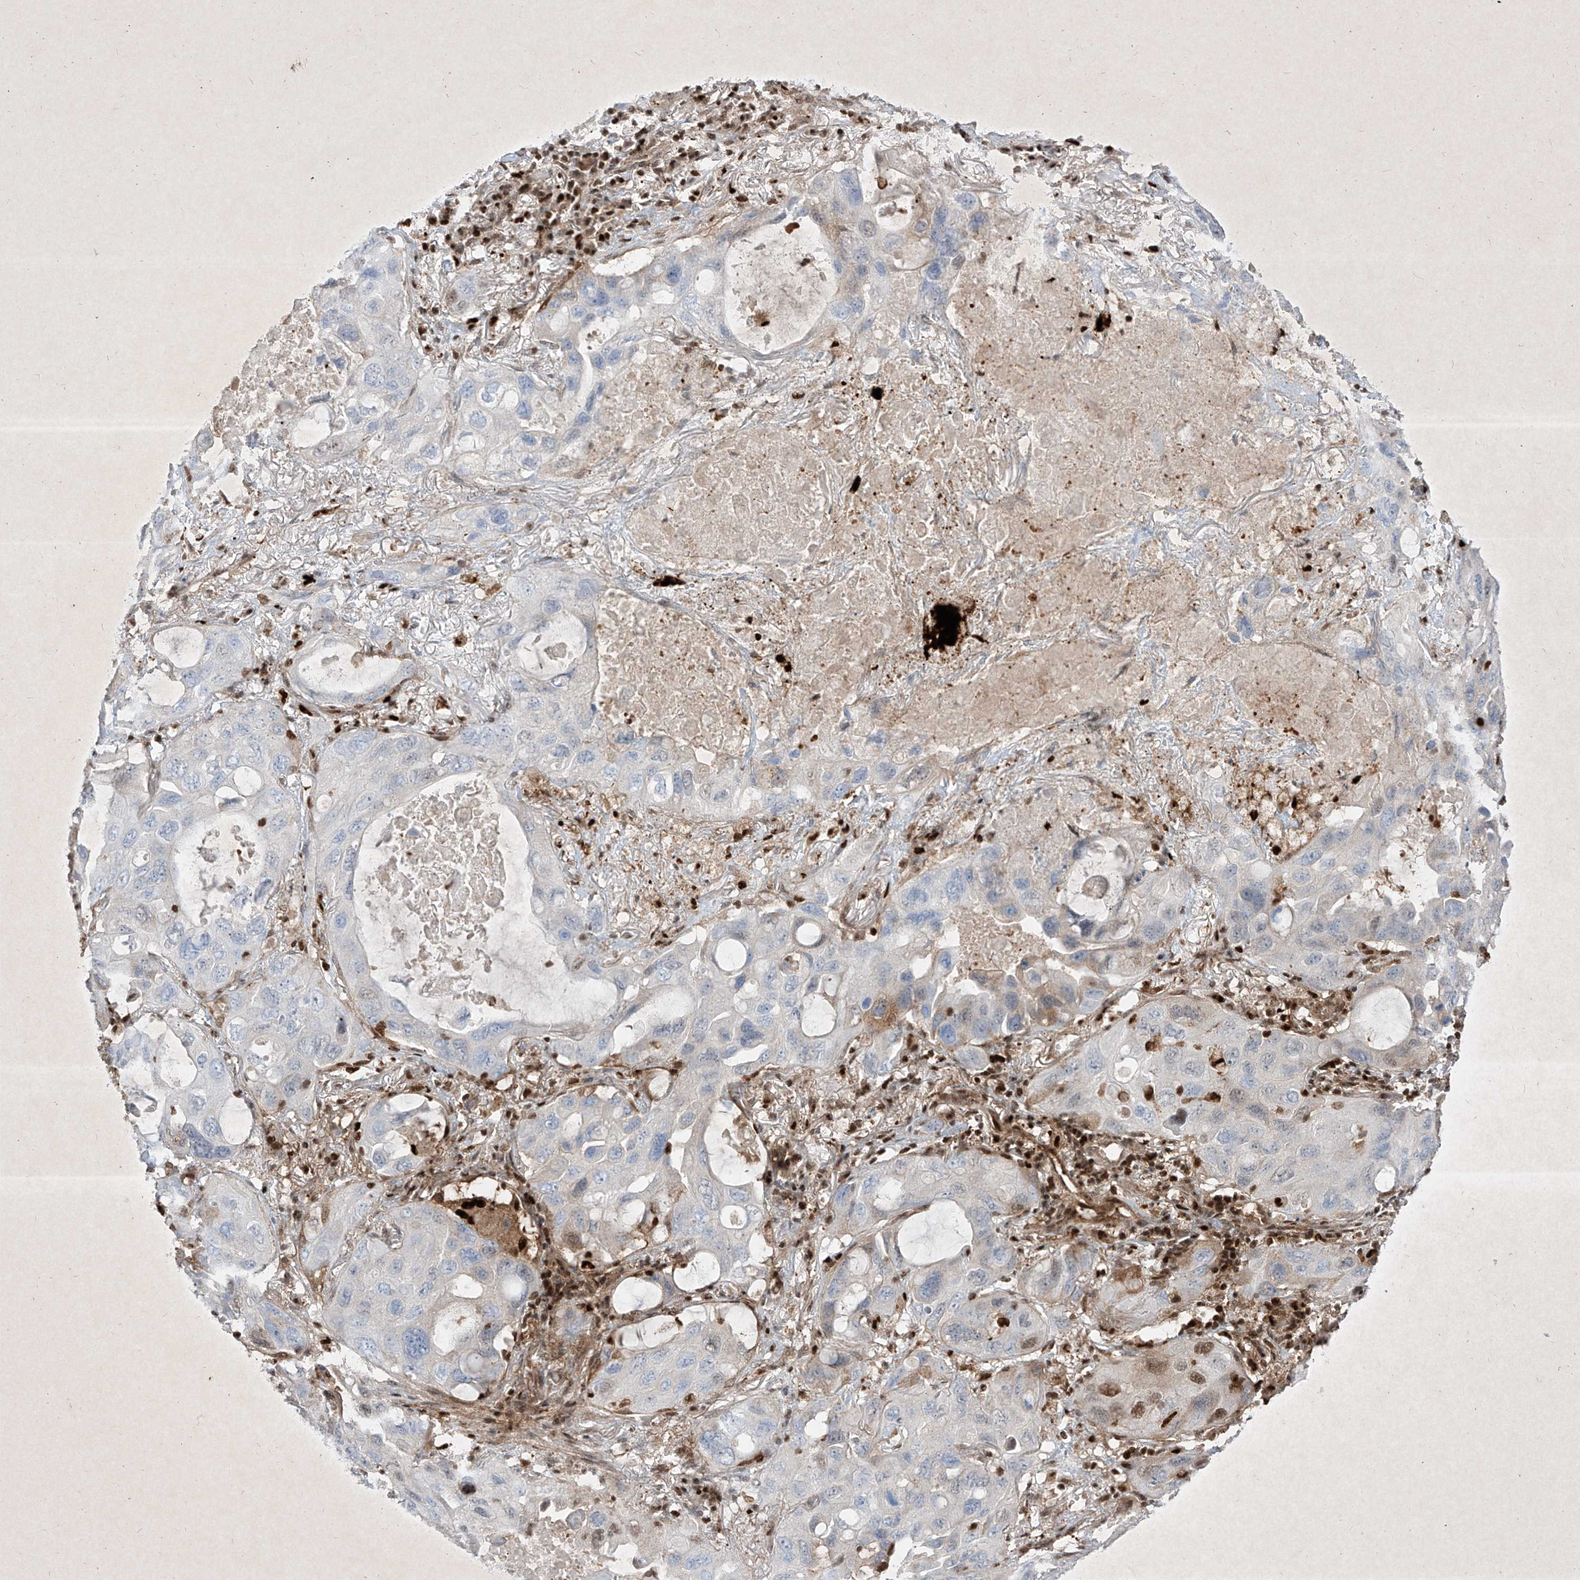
{"staining": {"intensity": "moderate", "quantity": "<25%", "location": "cytoplasmic/membranous,nuclear"}, "tissue": "lung cancer", "cell_type": "Tumor cells", "image_type": "cancer", "snomed": [{"axis": "morphology", "description": "Squamous cell carcinoma, NOS"}, {"axis": "topography", "description": "Lung"}], "caption": "Lung cancer was stained to show a protein in brown. There is low levels of moderate cytoplasmic/membranous and nuclear positivity in about <25% of tumor cells.", "gene": "PSMB10", "patient": {"sex": "female", "age": 73}}